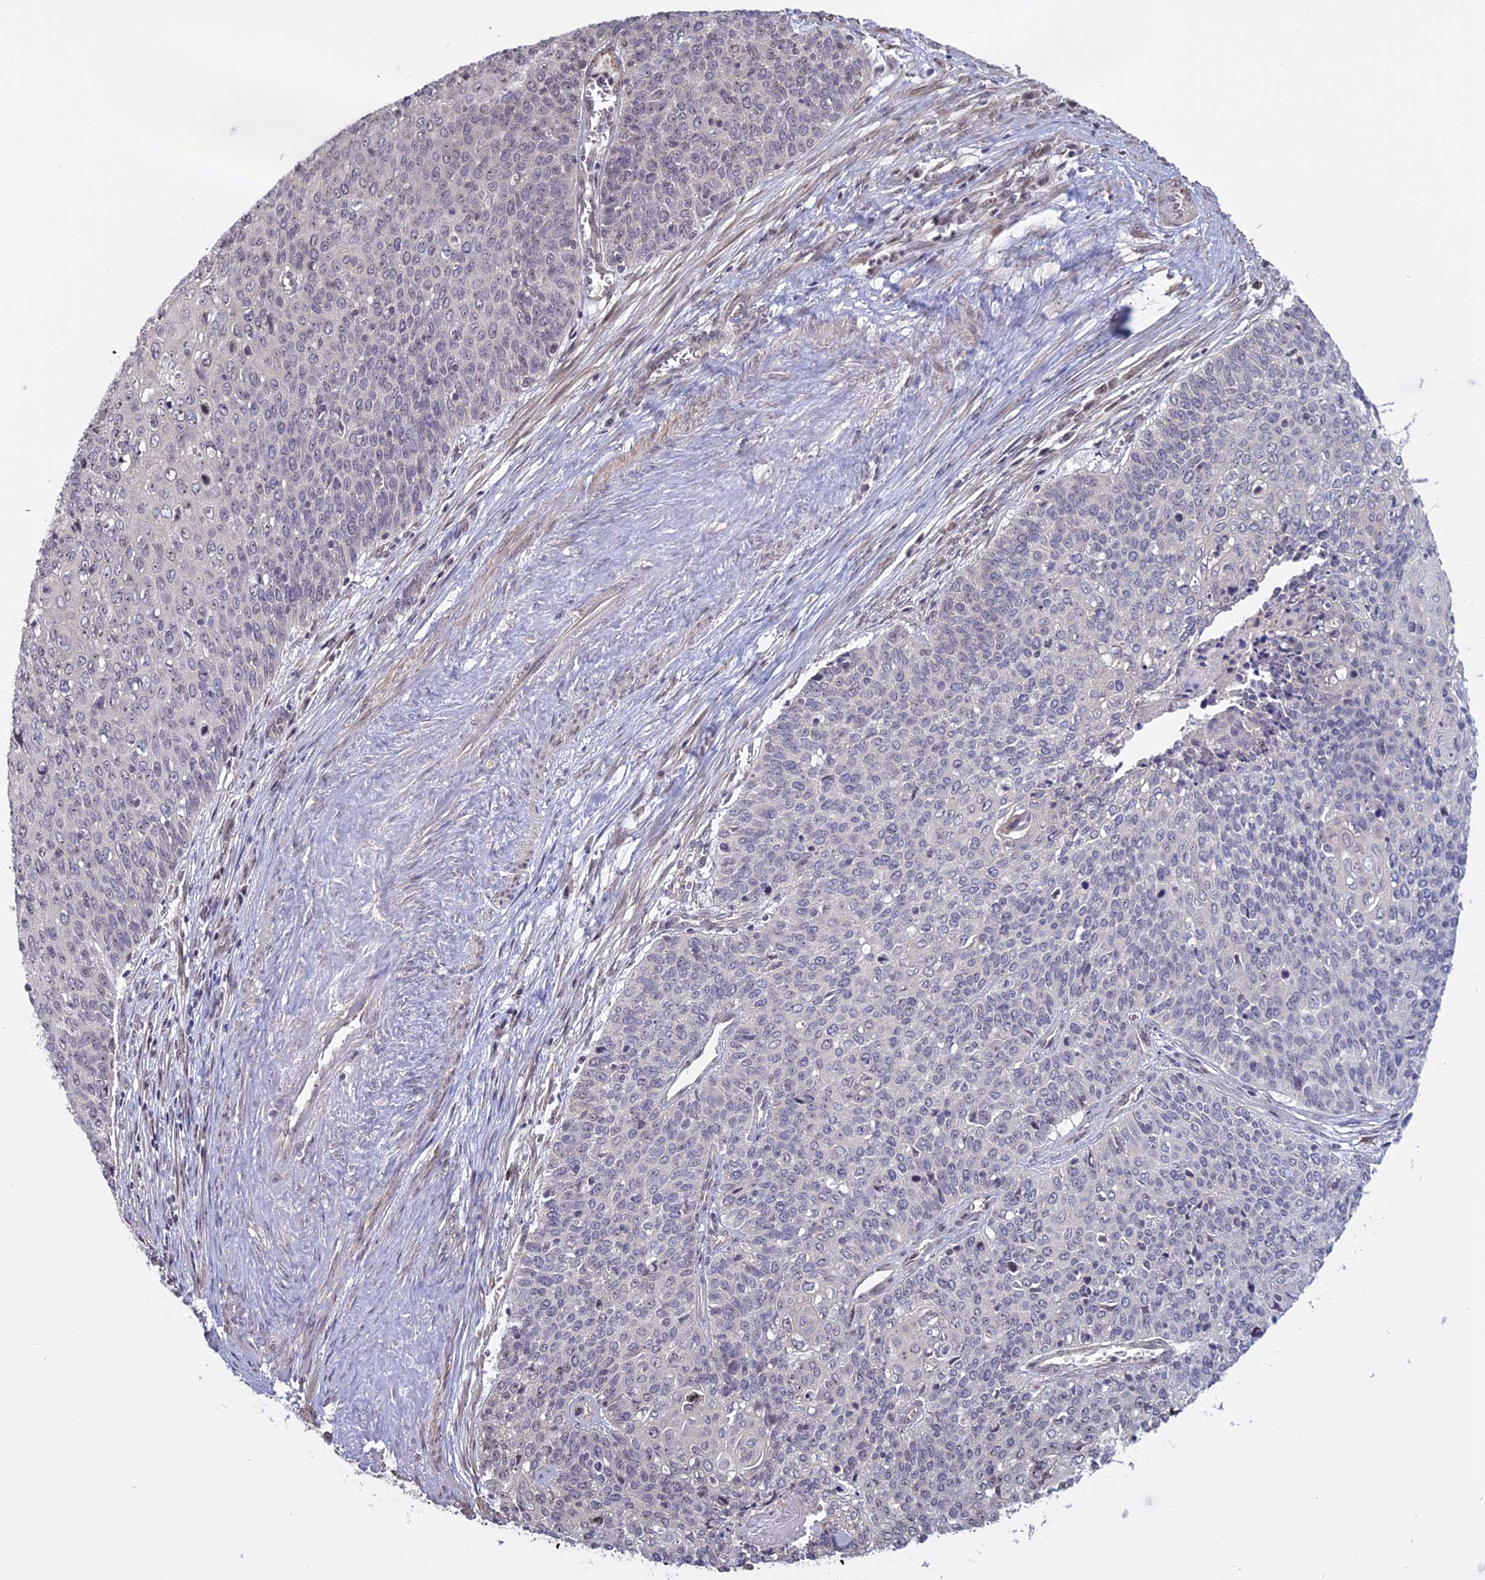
{"staining": {"intensity": "negative", "quantity": "none", "location": "none"}, "tissue": "cervical cancer", "cell_type": "Tumor cells", "image_type": "cancer", "snomed": [{"axis": "morphology", "description": "Squamous cell carcinoma, NOS"}, {"axis": "topography", "description": "Cervix"}], "caption": "Tumor cells are negative for protein expression in human cervical squamous cell carcinoma. The staining was performed using DAB (3,3'-diaminobenzidine) to visualize the protein expression in brown, while the nuclei were stained in blue with hematoxylin (Magnification: 20x).", "gene": "MGA", "patient": {"sex": "female", "age": 39}}